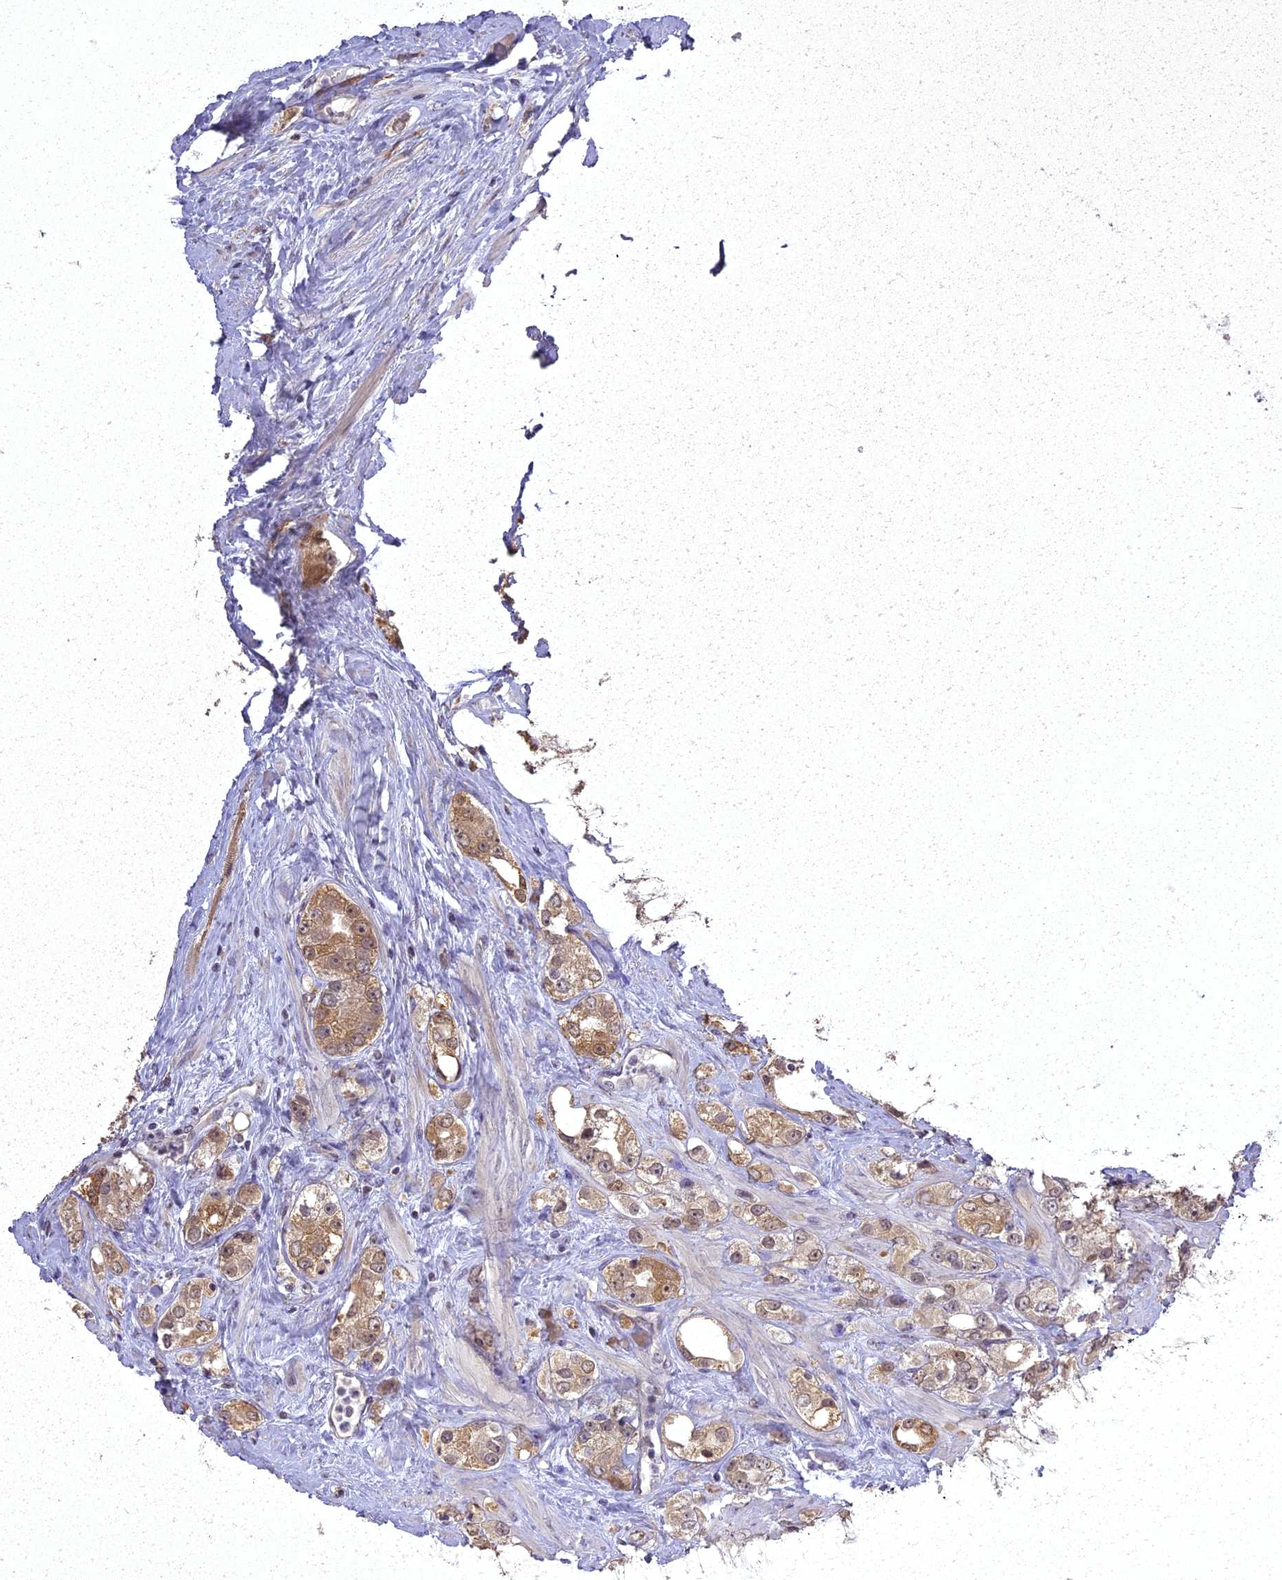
{"staining": {"intensity": "moderate", "quantity": ">75%", "location": "cytoplasmic/membranous"}, "tissue": "prostate cancer", "cell_type": "Tumor cells", "image_type": "cancer", "snomed": [{"axis": "morphology", "description": "Adenocarcinoma, NOS"}, {"axis": "topography", "description": "Prostate"}], "caption": "Prostate cancer stained for a protein (brown) displays moderate cytoplasmic/membranous positive staining in about >75% of tumor cells.", "gene": "ING5", "patient": {"sex": "male", "age": 79}}